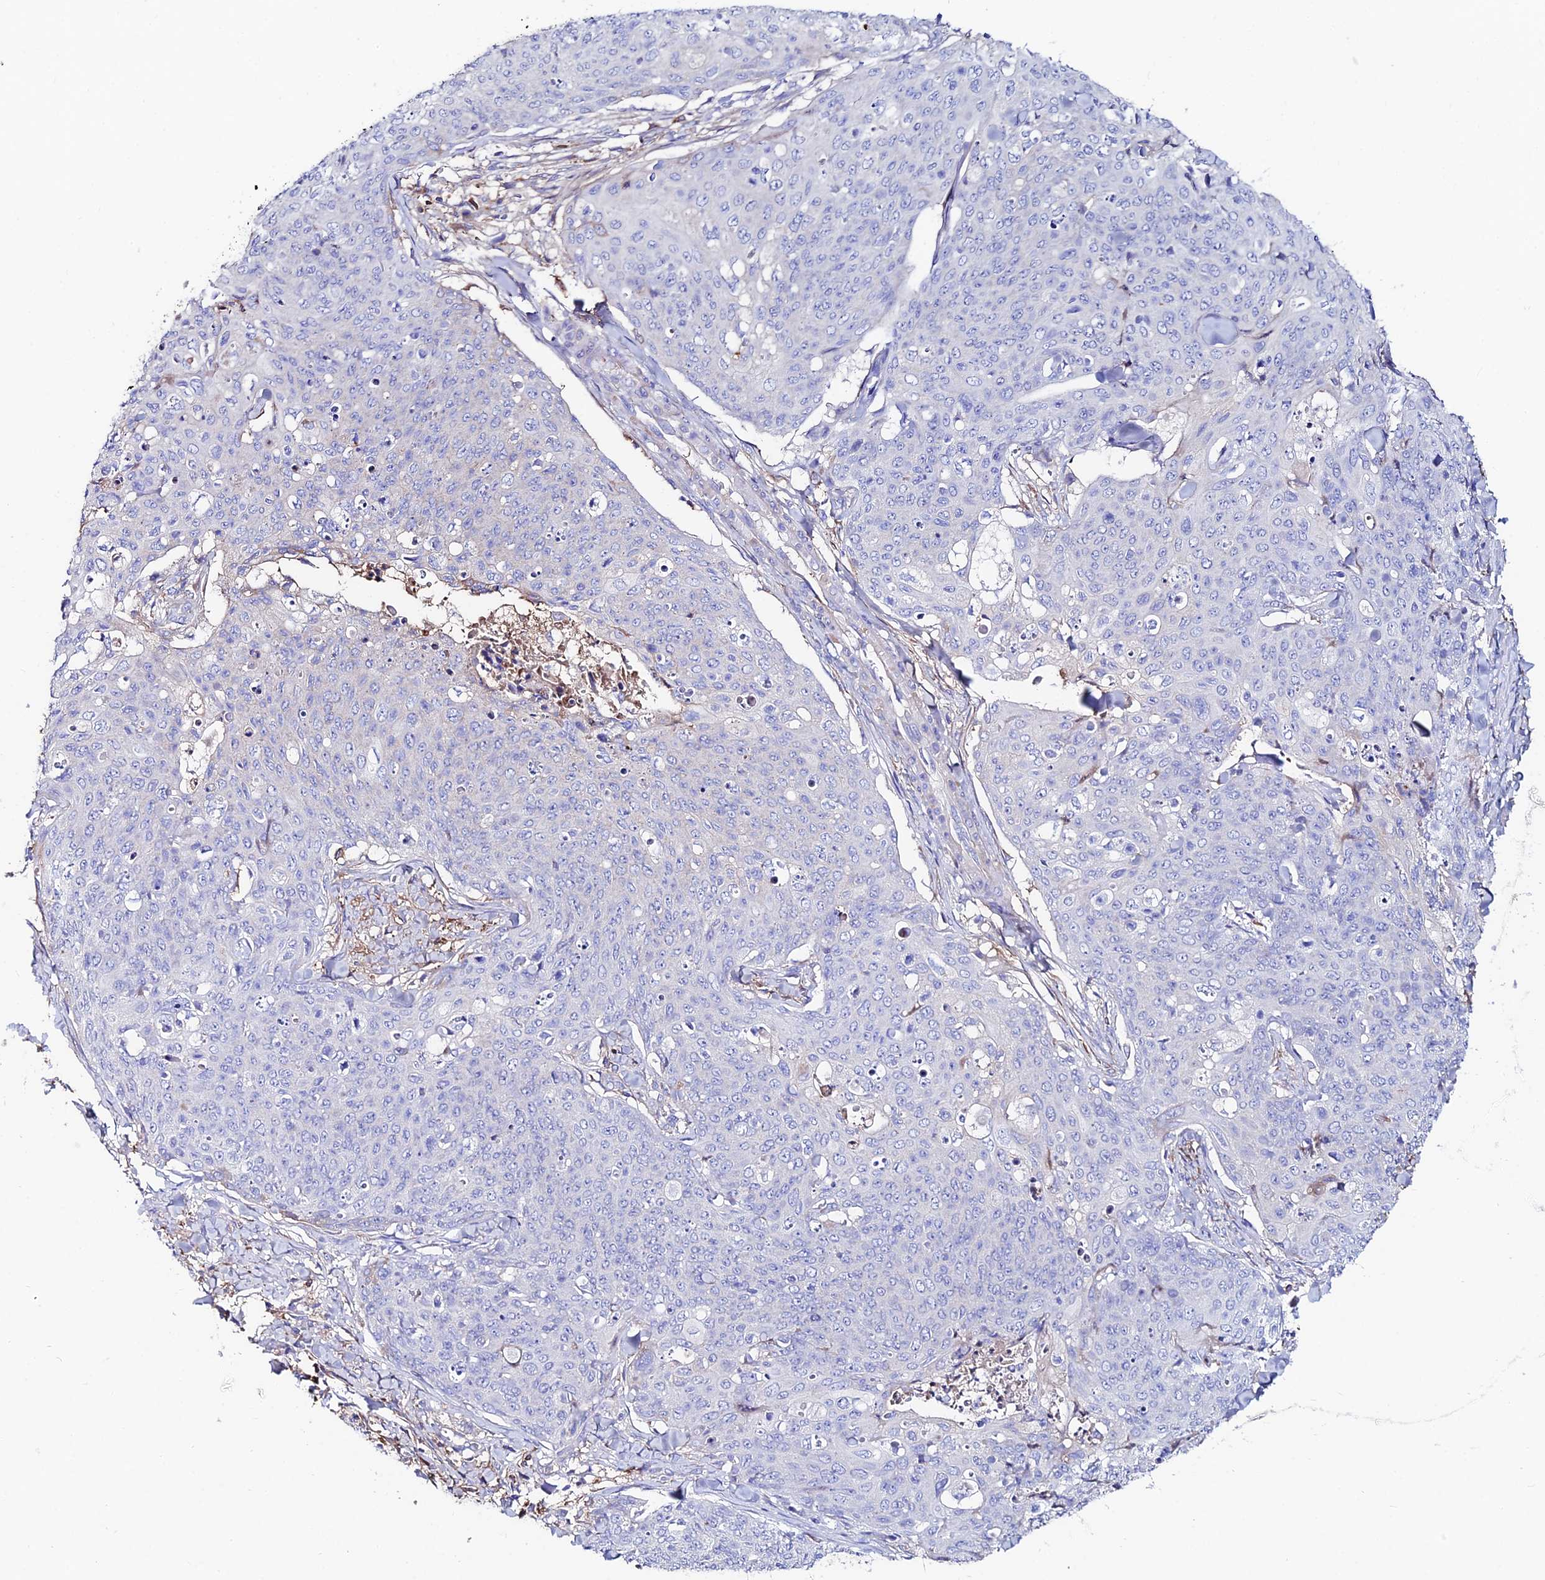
{"staining": {"intensity": "negative", "quantity": "none", "location": "none"}, "tissue": "skin cancer", "cell_type": "Tumor cells", "image_type": "cancer", "snomed": [{"axis": "morphology", "description": "Squamous cell carcinoma, NOS"}, {"axis": "topography", "description": "Skin"}, {"axis": "topography", "description": "Vulva"}], "caption": "Immunohistochemistry (IHC) photomicrograph of neoplastic tissue: skin cancer stained with DAB shows no significant protein positivity in tumor cells.", "gene": "SLC25A16", "patient": {"sex": "female", "age": 85}}